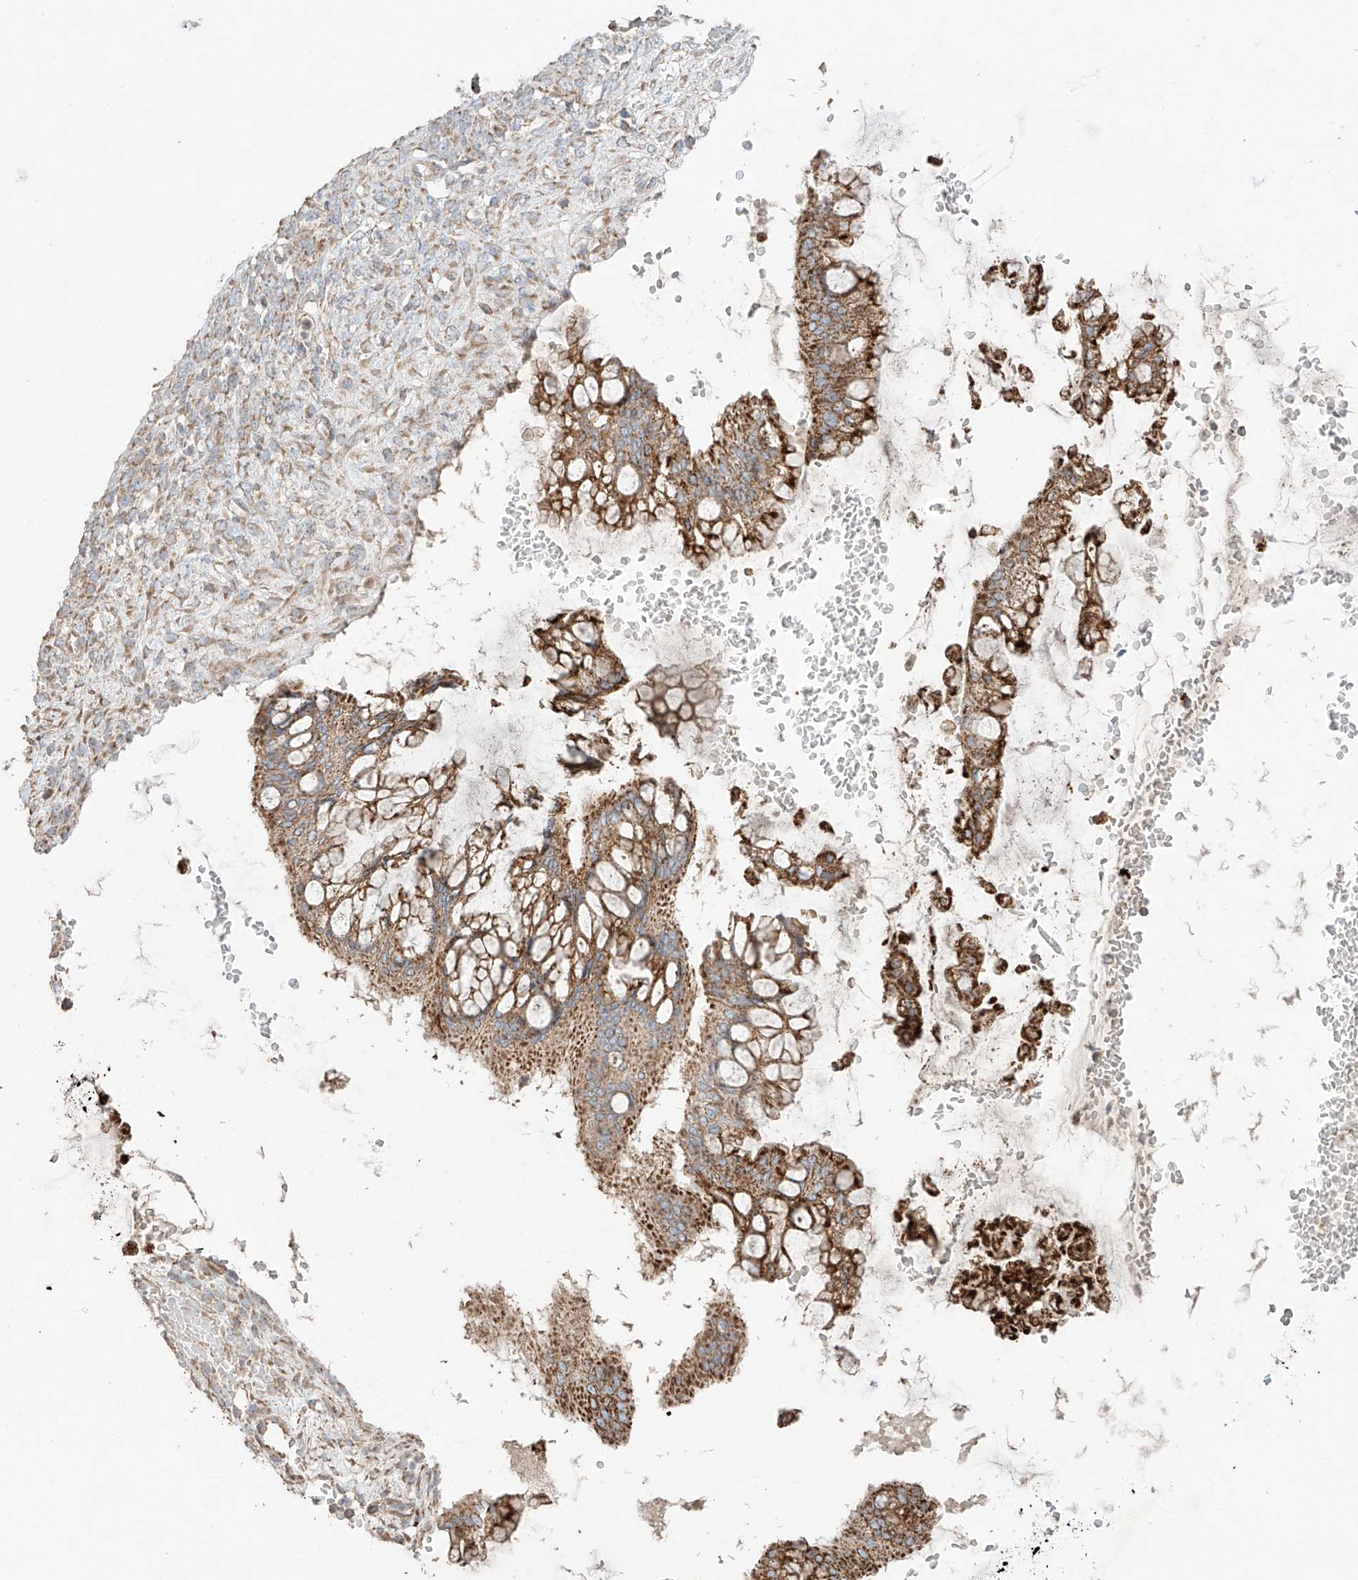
{"staining": {"intensity": "strong", "quantity": ">75%", "location": "cytoplasmic/membranous"}, "tissue": "ovarian cancer", "cell_type": "Tumor cells", "image_type": "cancer", "snomed": [{"axis": "morphology", "description": "Cystadenocarcinoma, mucinous, NOS"}, {"axis": "topography", "description": "Ovary"}], "caption": "Ovarian cancer tissue displays strong cytoplasmic/membranous staining in about >75% of tumor cells", "gene": "COLGALT2", "patient": {"sex": "female", "age": 73}}